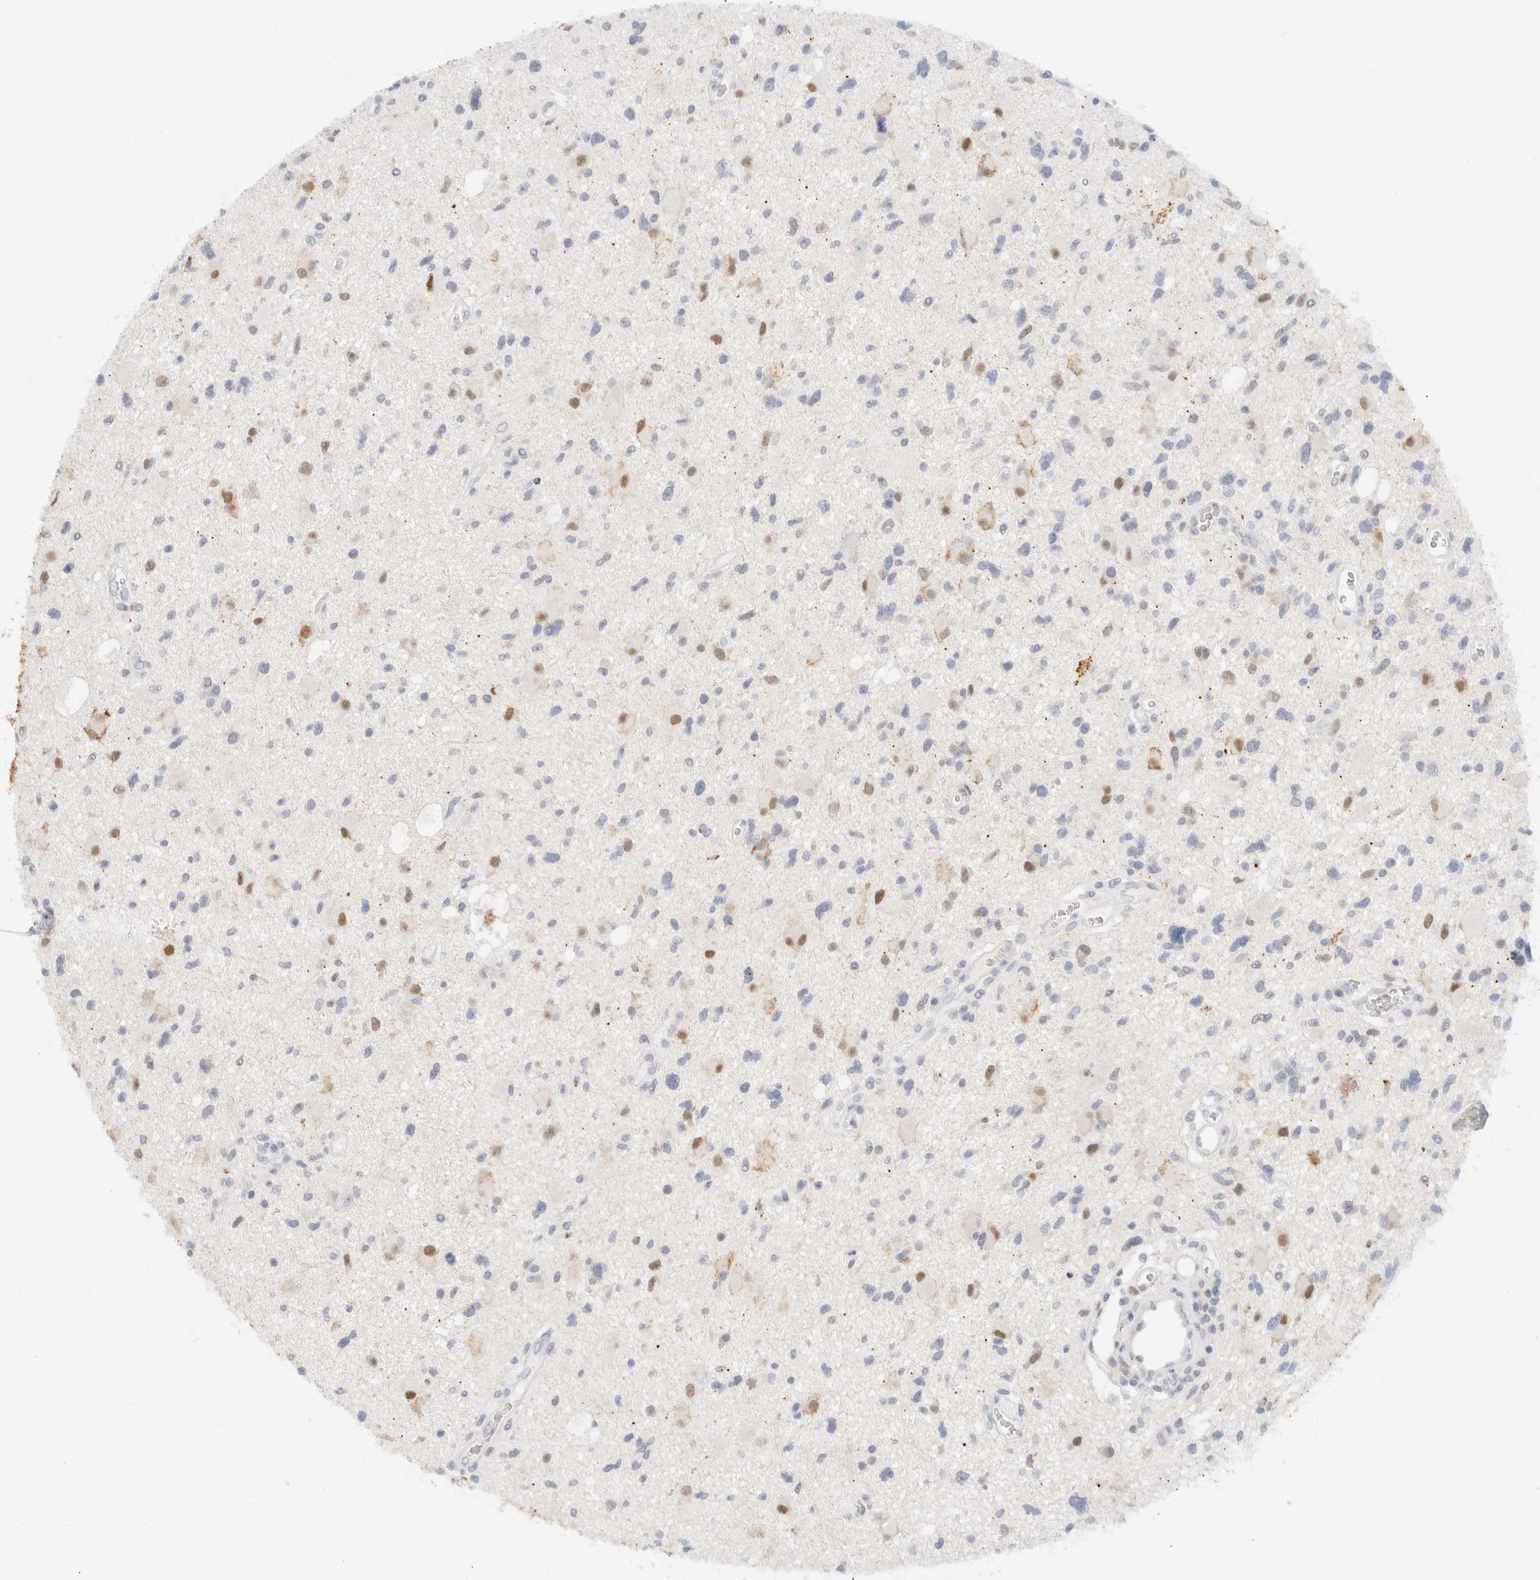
{"staining": {"intensity": "weak", "quantity": "<25%", "location": "nuclear"}, "tissue": "glioma", "cell_type": "Tumor cells", "image_type": "cancer", "snomed": [{"axis": "morphology", "description": "Glioma, malignant, High grade"}, {"axis": "topography", "description": "Brain"}], "caption": "High magnification brightfield microscopy of malignant glioma (high-grade) stained with DAB (3,3'-diaminobenzidine) (brown) and counterstained with hematoxylin (blue): tumor cells show no significant expression.", "gene": "KRT20", "patient": {"sex": "male", "age": 33}}